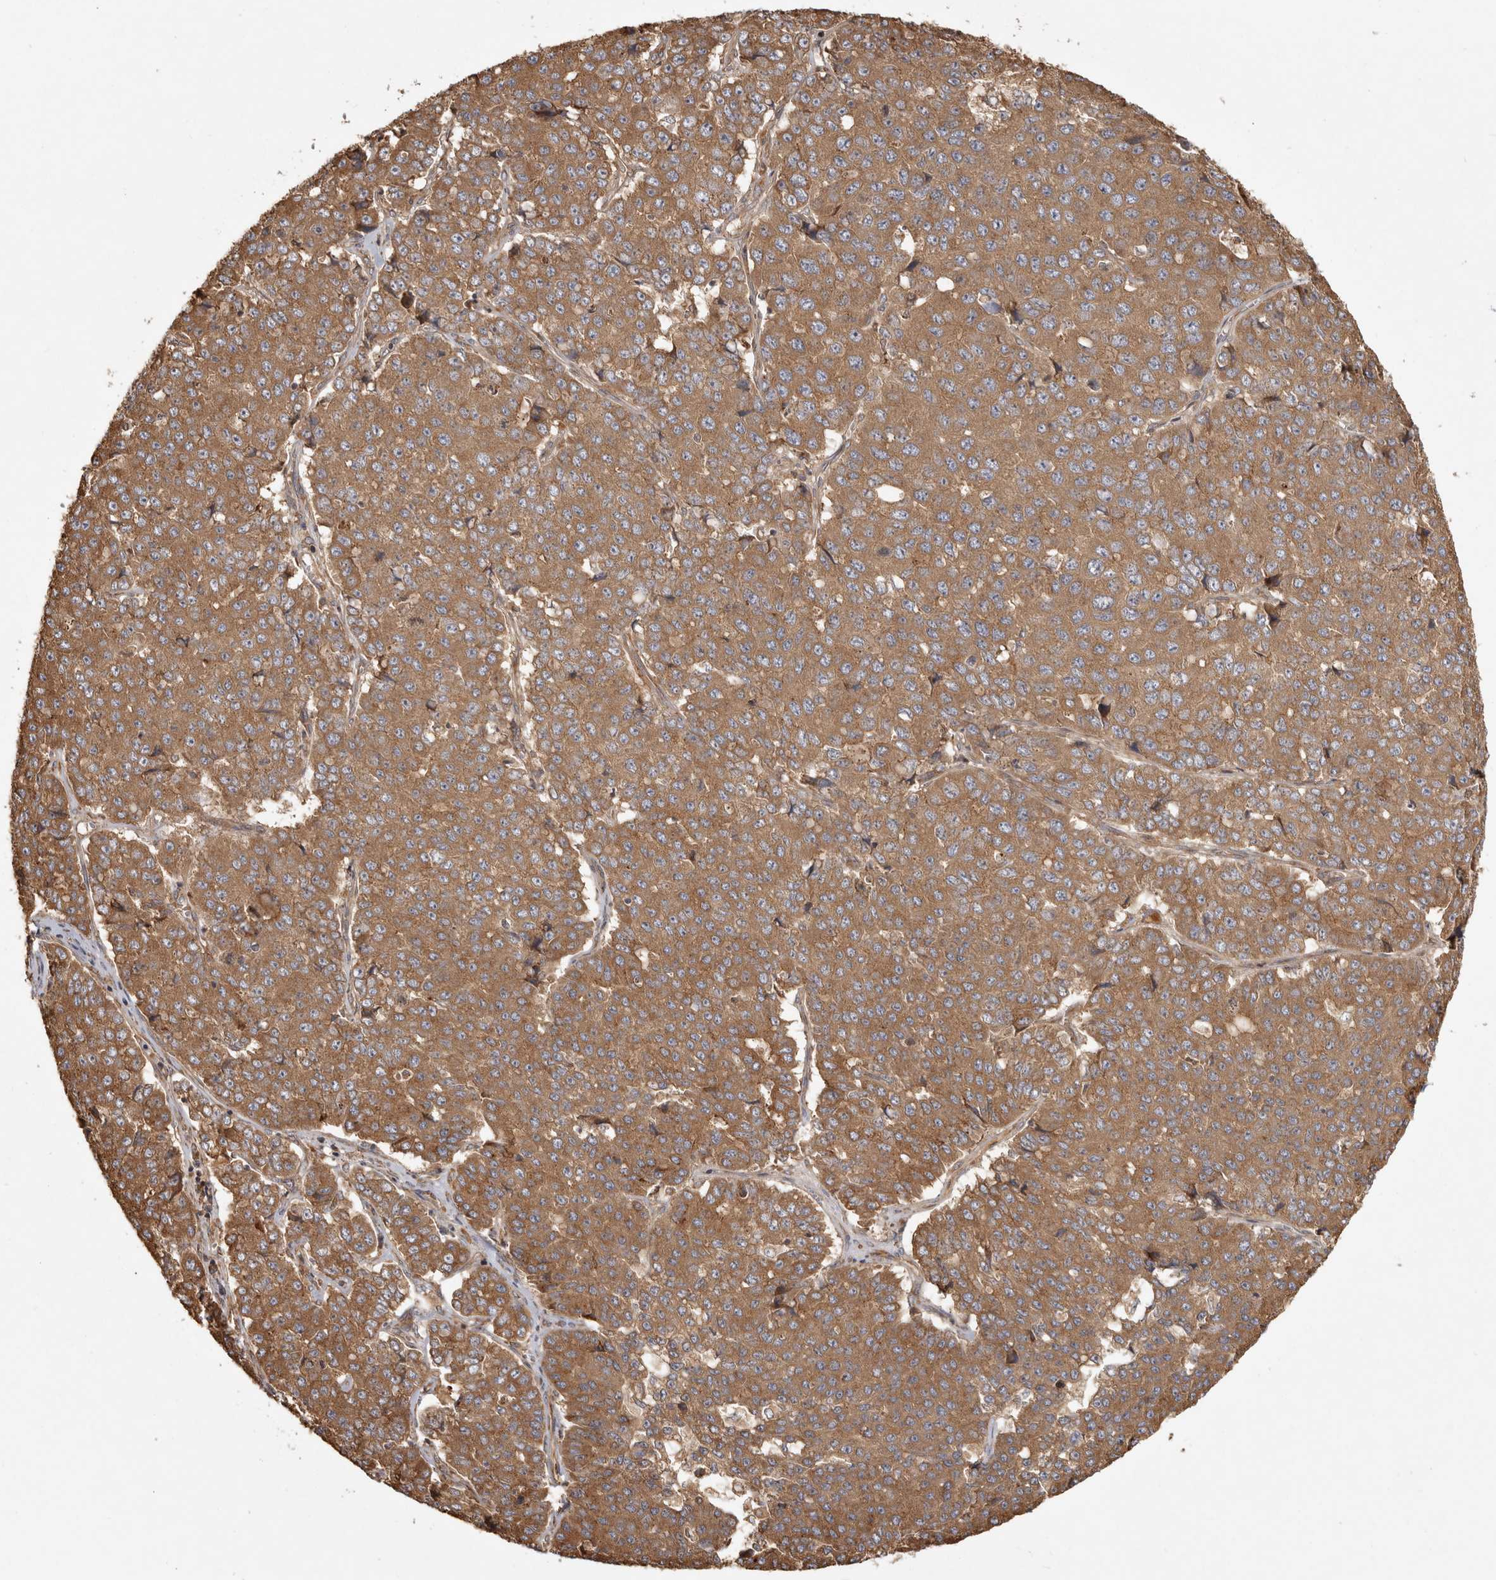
{"staining": {"intensity": "moderate", "quantity": ">75%", "location": "cytoplasmic/membranous"}, "tissue": "pancreatic cancer", "cell_type": "Tumor cells", "image_type": "cancer", "snomed": [{"axis": "morphology", "description": "Adenocarcinoma, NOS"}, {"axis": "topography", "description": "Pancreas"}], "caption": "Human pancreatic cancer stained with a brown dye shows moderate cytoplasmic/membranous positive staining in approximately >75% of tumor cells.", "gene": "CAMSAP2", "patient": {"sex": "male", "age": 50}}